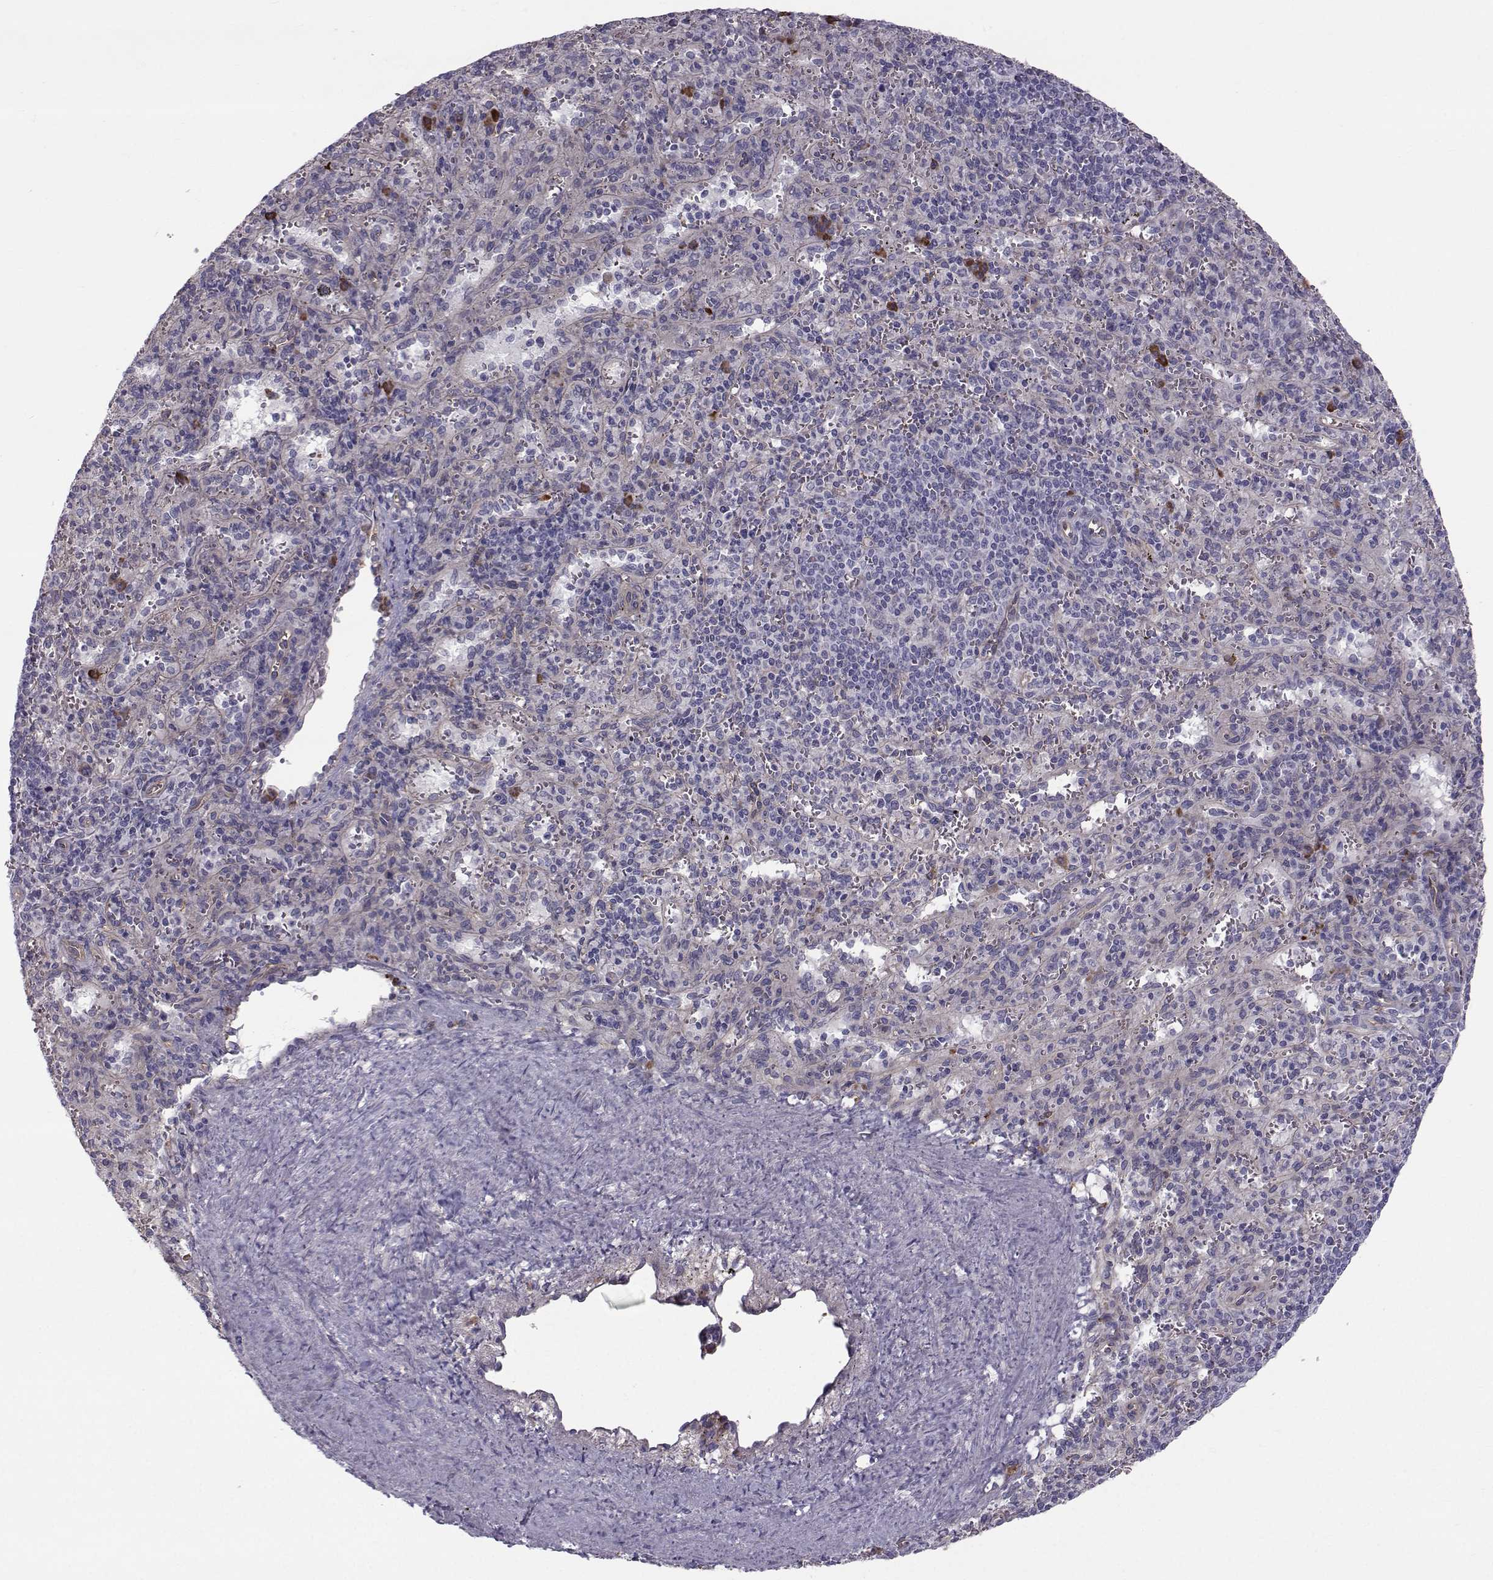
{"staining": {"intensity": "strong", "quantity": "<25%", "location": "cytoplasmic/membranous"}, "tissue": "spleen", "cell_type": "Cells in red pulp", "image_type": "normal", "snomed": [{"axis": "morphology", "description": "Normal tissue, NOS"}, {"axis": "topography", "description": "Spleen"}], "caption": "About <25% of cells in red pulp in normal spleen exhibit strong cytoplasmic/membranous protein staining as visualized by brown immunohistochemical staining.", "gene": "QPCT", "patient": {"sex": "male", "age": 57}}